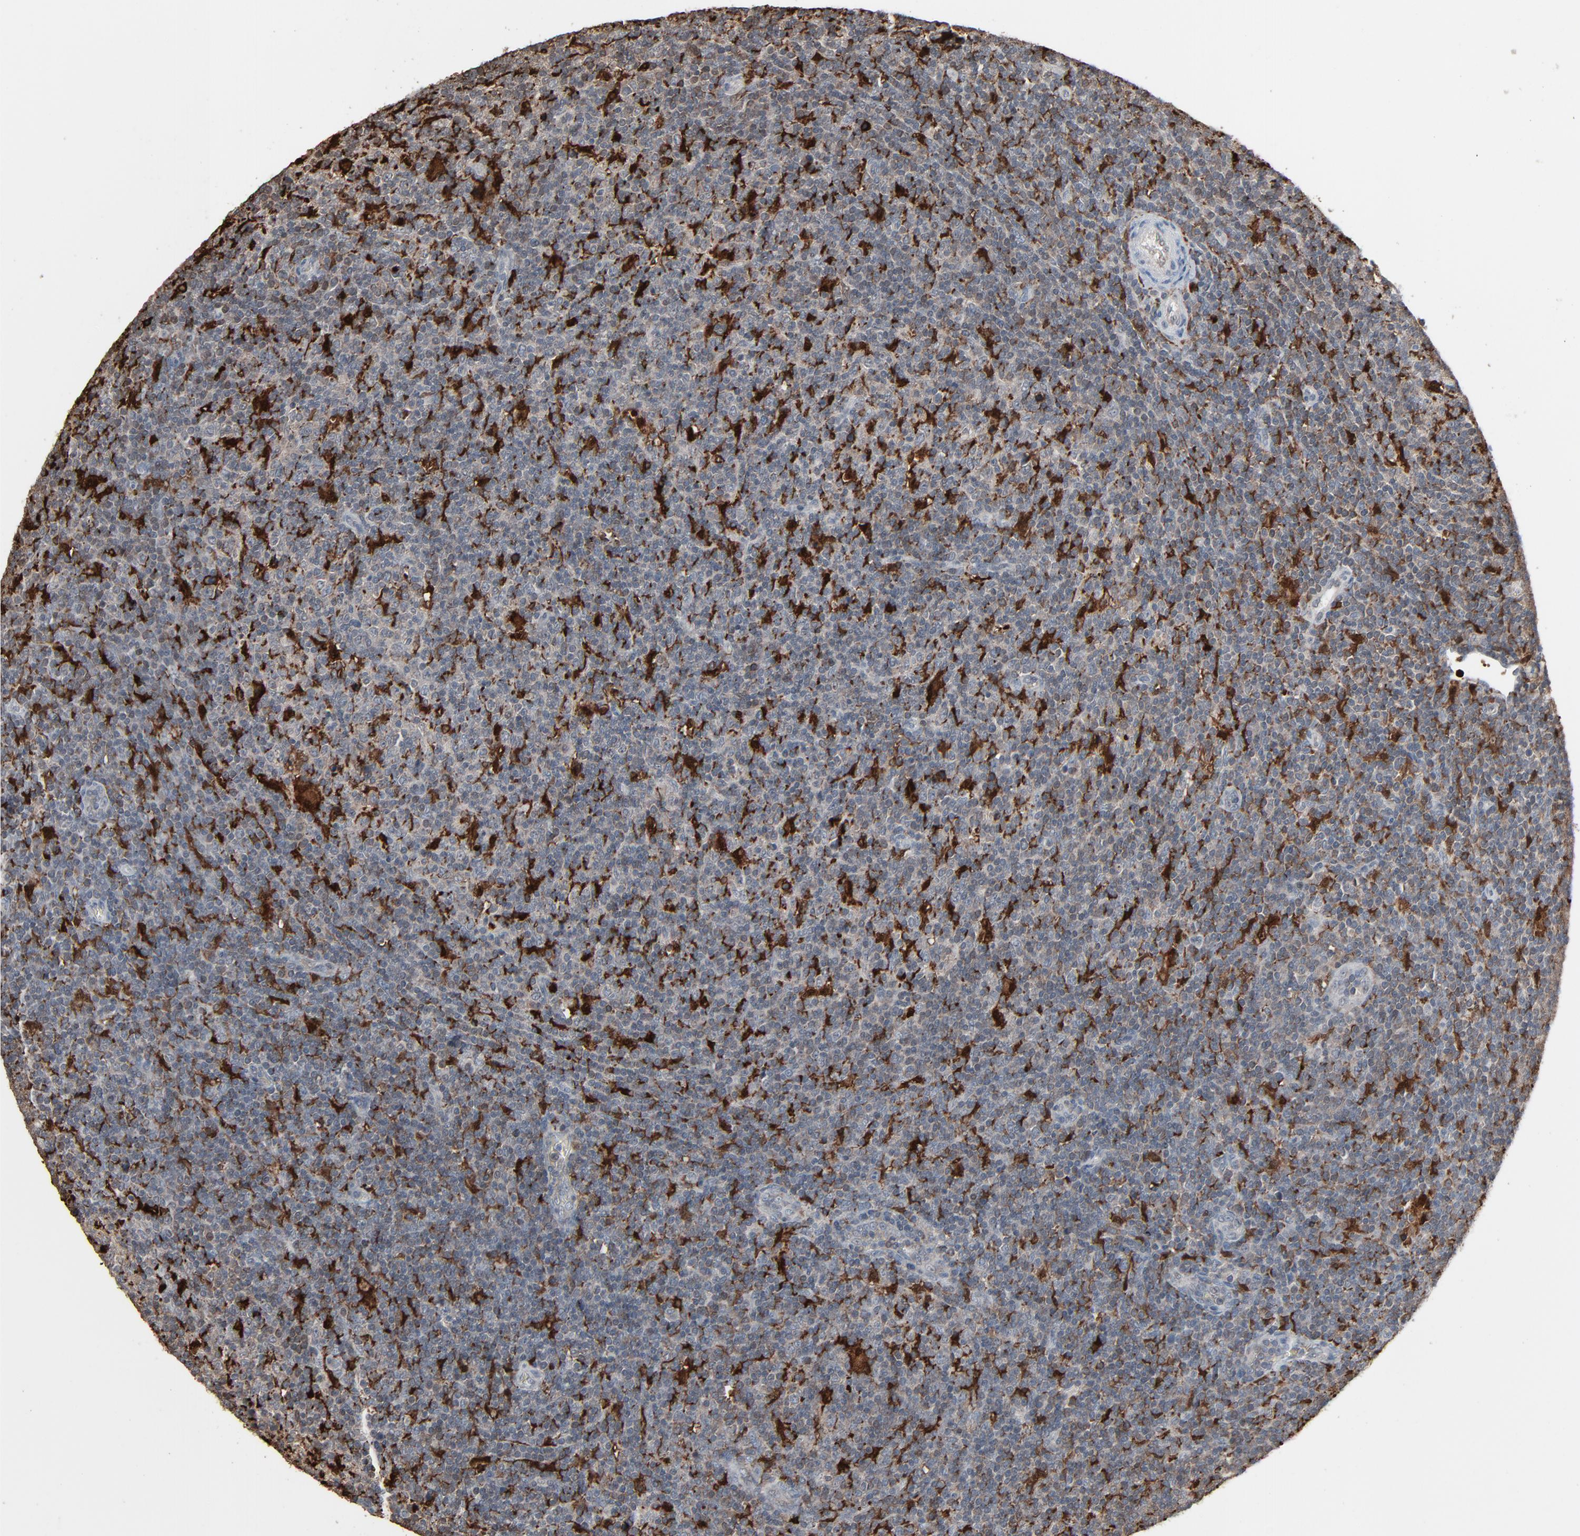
{"staining": {"intensity": "negative", "quantity": "none", "location": "none"}, "tissue": "lymphoma", "cell_type": "Tumor cells", "image_type": "cancer", "snomed": [{"axis": "morphology", "description": "Malignant lymphoma, non-Hodgkin's type, Low grade"}, {"axis": "topography", "description": "Lymph node"}], "caption": "The image demonstrates no staining of tumor cells in low-grade malignant lymphoma, non-Hodgkin's type.", "gene": "DOCK8", "patient": {"sex": "male", "age": 70}}